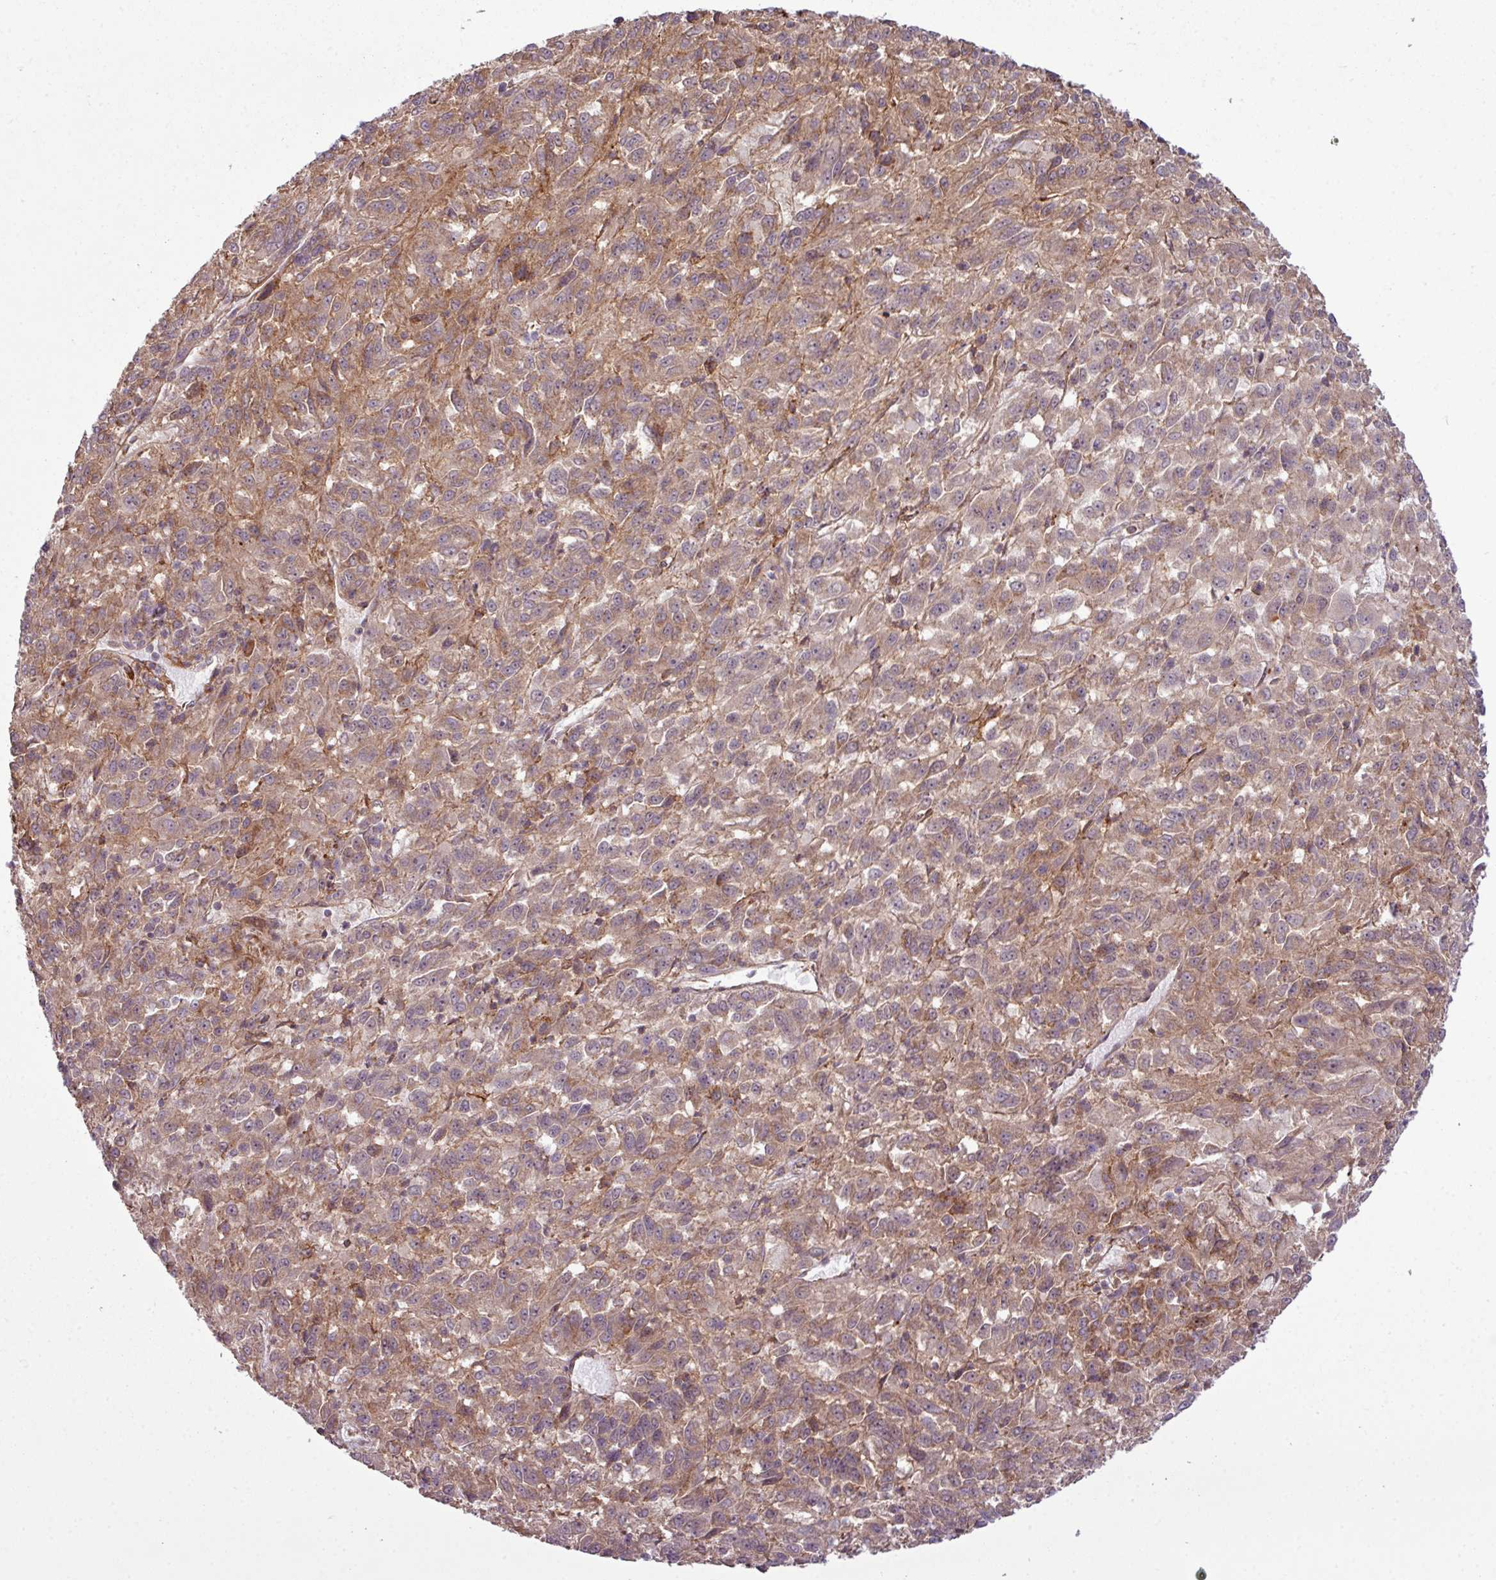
{"staining": {"intensity": "weak", "quantity": ">75%", "location": "cytoplasmic/membranous"}, "tissue": "melanoma", "cell_type": "Tumor cells", "image_type": "cancer", "snomed": [{"axis": "morphology", "description": "Malignant melanoma, Metastatic site"}, {"axis": "topography", "description": "Lung"}], "caption": "Malignant melanoma (metastatic site) stained for a protein displays weak cytoplasmic/membranous positivity in tumor cells. The staining is performed using DAB brown chromogen to label protein expression. The nuclei are counter-stained blue using hematoxylin.", "gene": "ZC2HC1C", "patient": {"sex": "male", "age": 64}}